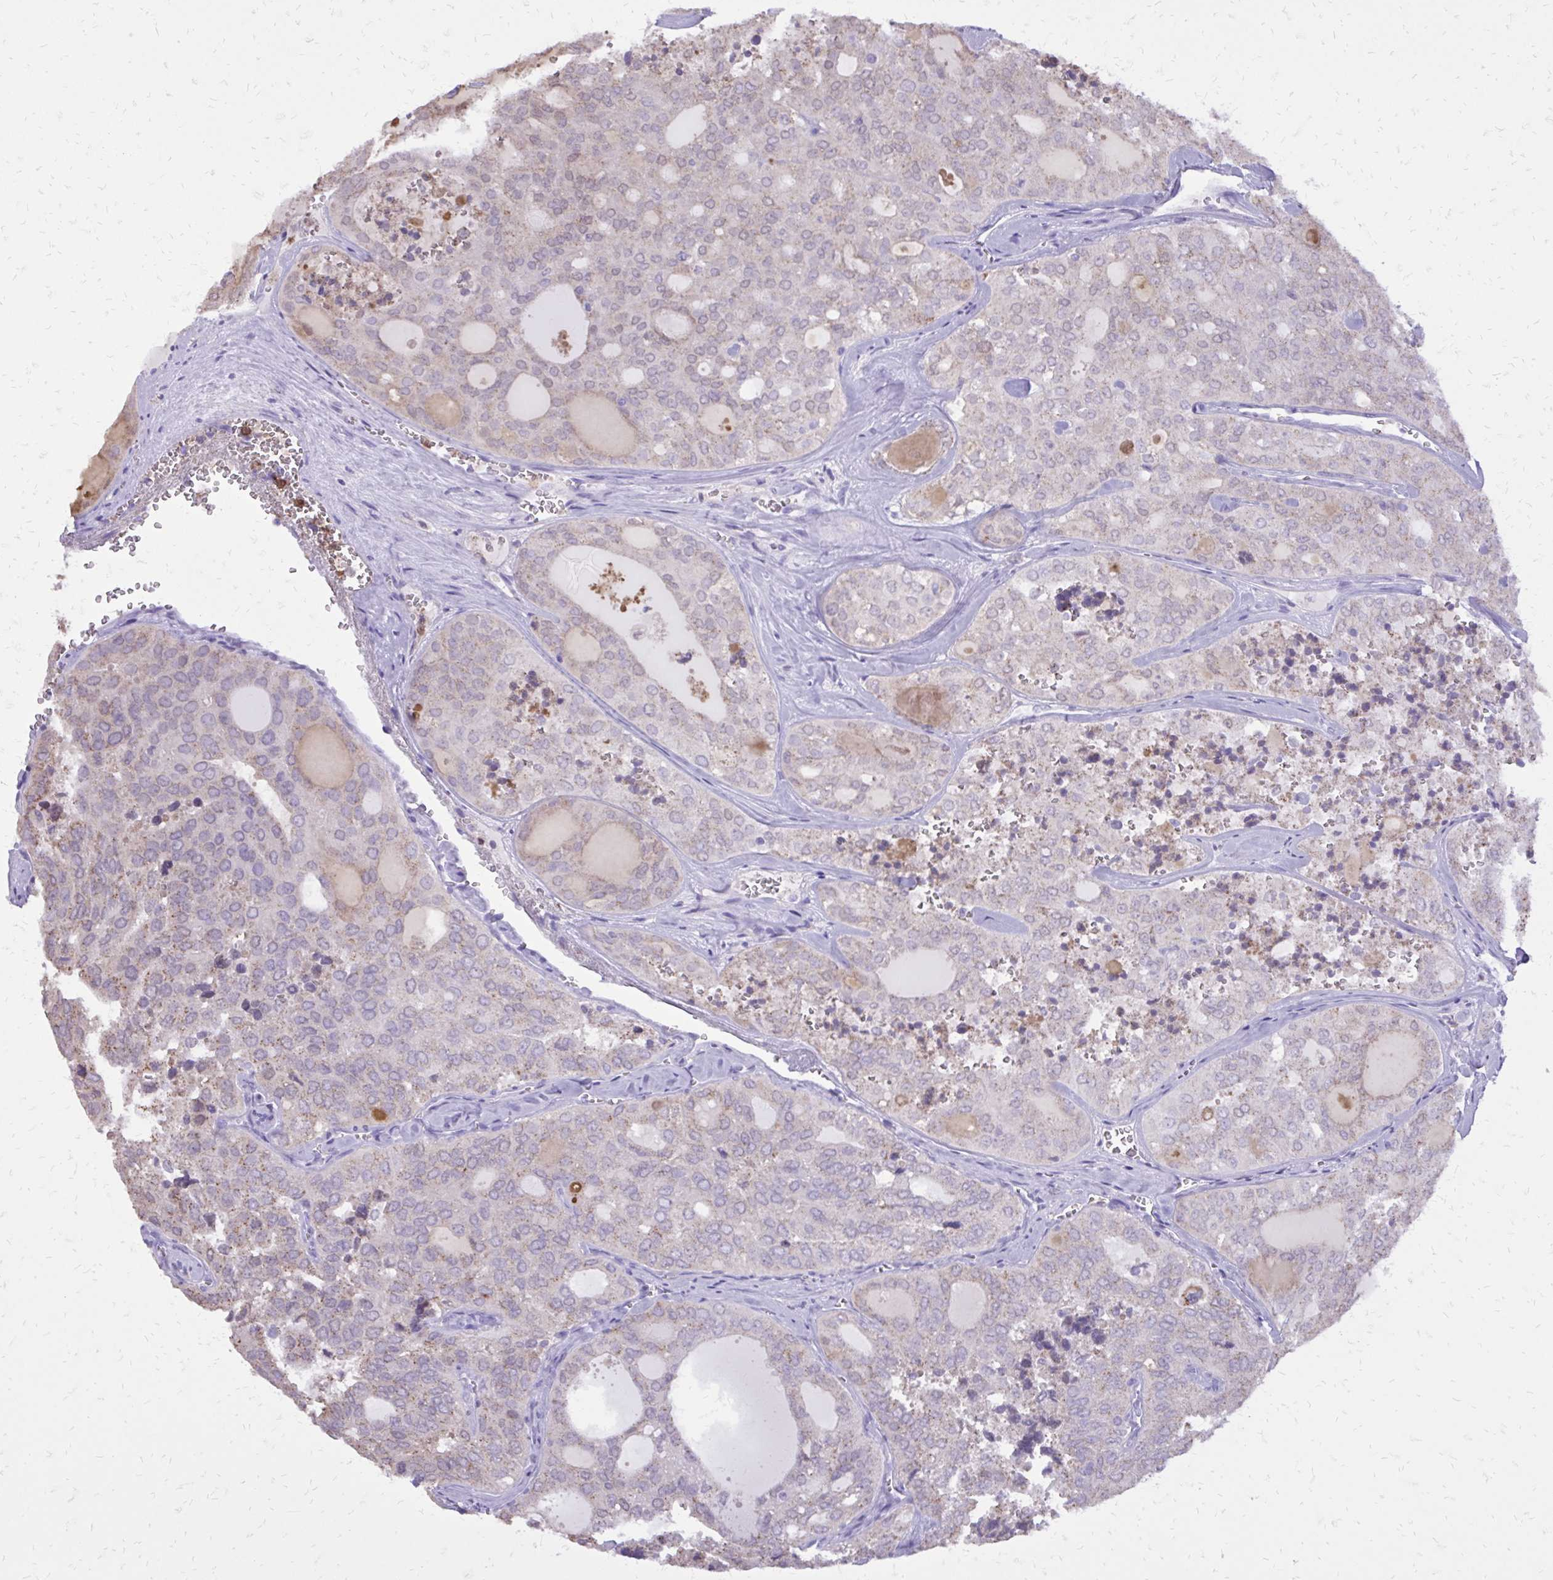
{"staining": {"intensity": "weak", "quantity": "<25%", "location": "cytoplasmic/membranous"}, "tissue": "thyroid cancer", "cell_type": "Tumor cells", "image_type": "cancer", "snomed": [{"axis": "morphology", "description": "Follicular adenoma carcinoma, NOS"}, {"axis": "topography", "description": "Thyroid gland"}], "caption": "Image shows no significant protein positivity in tumor cells of thyroid follicular adenoma carcinoma. (Stains: DAB (3,3'-diaminobenzidine) IHC with hematoxylin counter stain, Microscopy: brightfield microscopy at high magnification).", "gene": "CAT", "patient": {"sex": "male", "age": 75}}